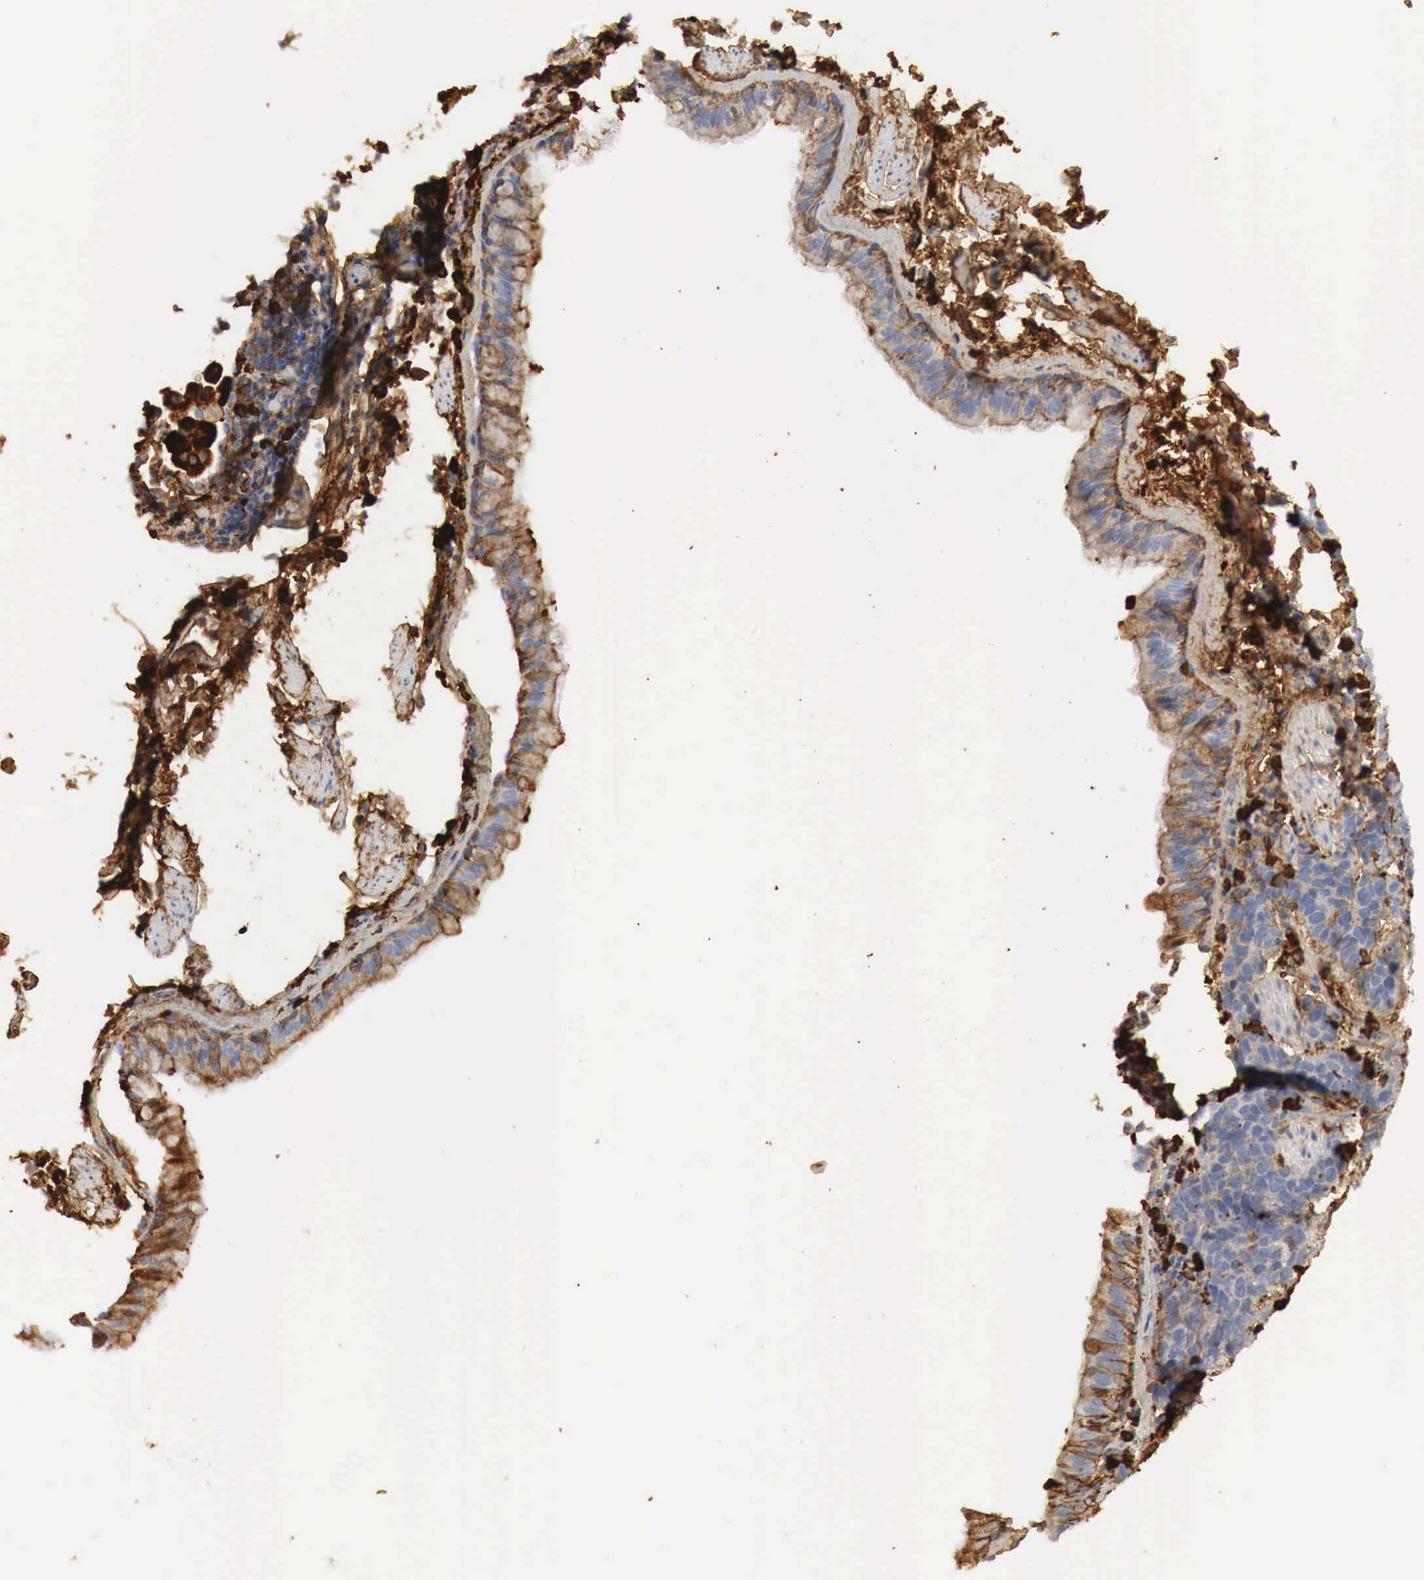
{"staining": {"intensity": "moderate", "quantity": "25%-75%", "location": "cytoplasmic/membranous"}, "tissue": "lung cancer", "cell_type": "Tumor cells", "image_type": "cancer", "snomed": [{"axis": "morphology", "description": "Neoplasm, malignant, NOS"}, {"axis": "topography", "description": "Lung"}], "caption": "Protein analysis of neoplasm (malignant) (lung) tissue exhibits moderate cytoplasmic/membranous expression in approximately 25%-75% of tumor cells.", "gene": "IGLC3", "patient": {"sex": "female", "age": 75}}